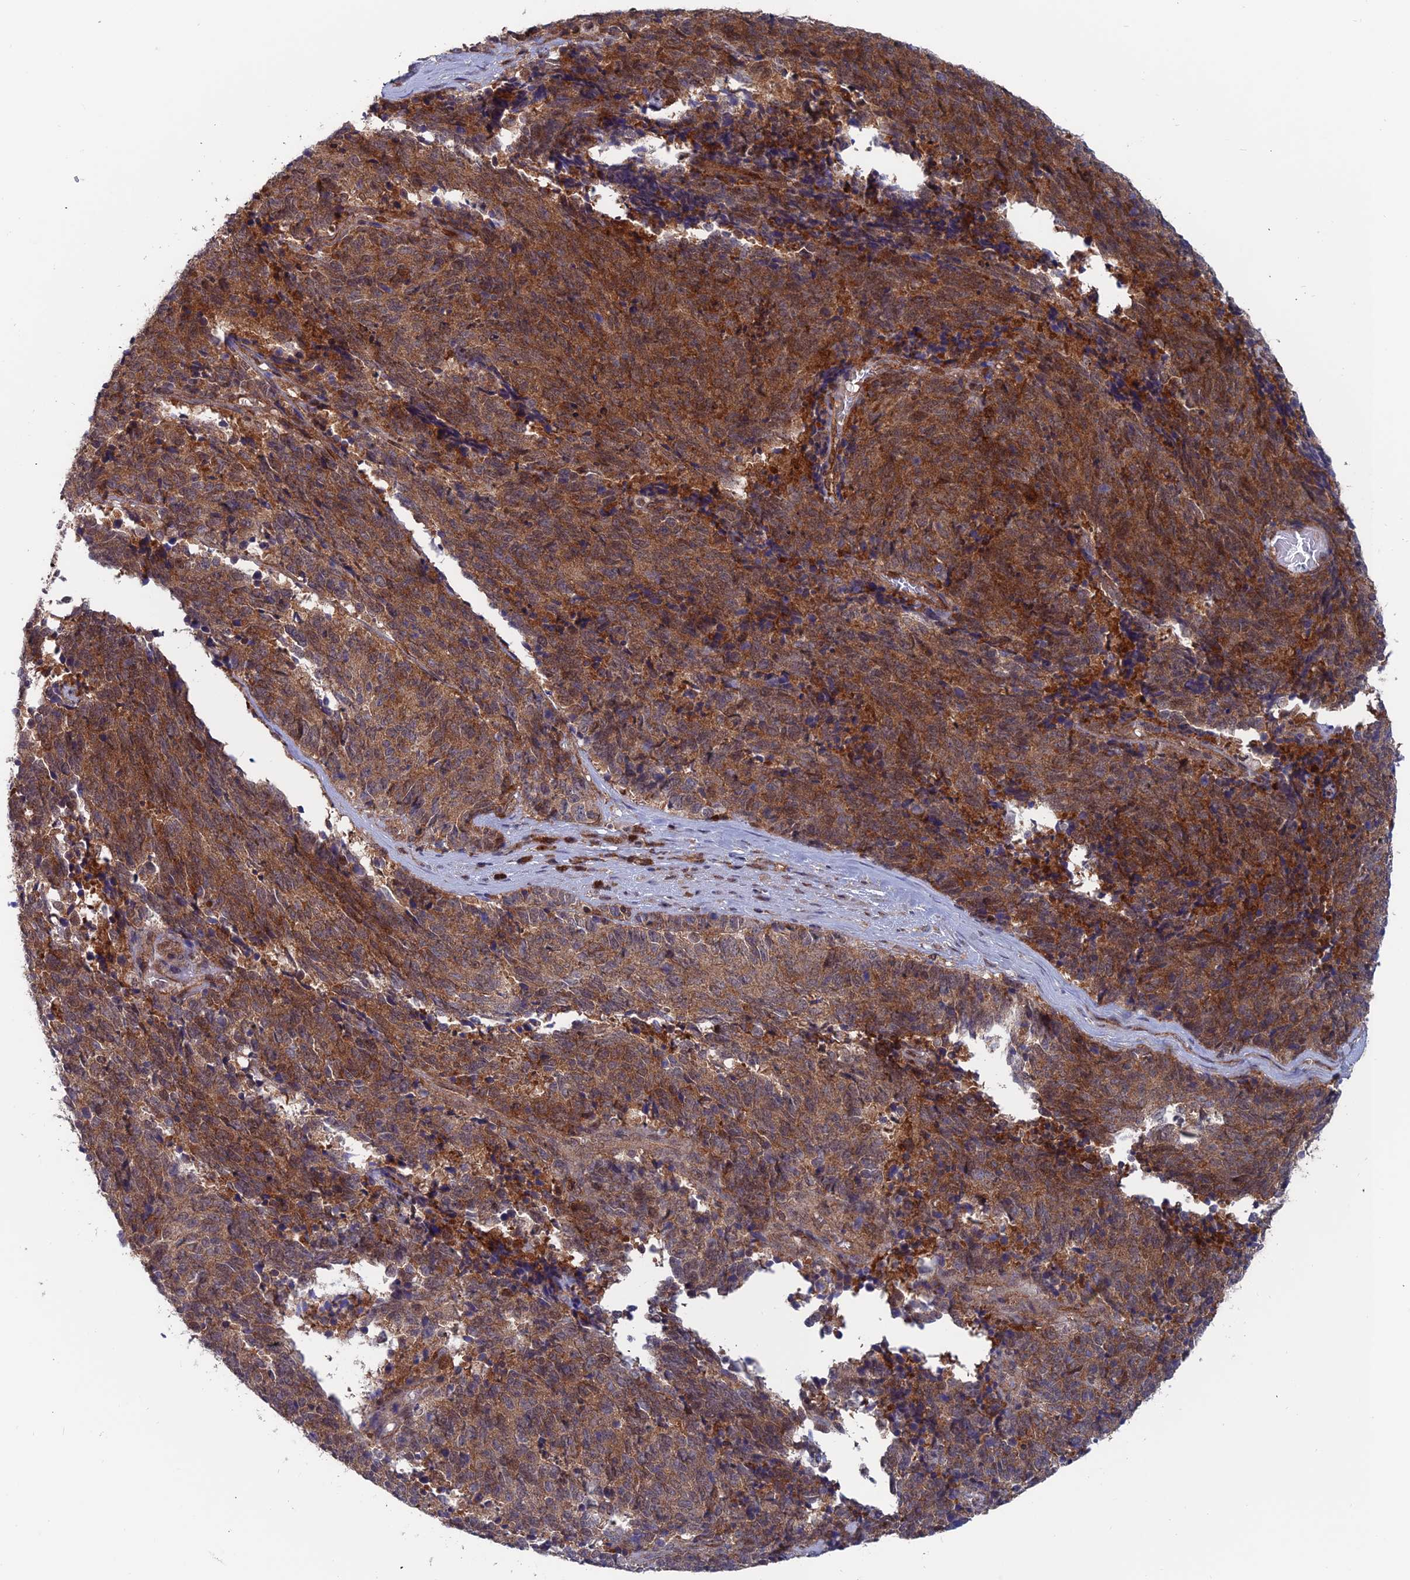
{"staining": {"intensity": "strong", "quantity": ">75%", "location": "cytoplasmic/membranous,nuclear"}, "tissue": "cervical cancer", "cell_type": "Tumor cells", "image_type": "cancer", "snomed": [{"axis": "morphology", "description": "Squamous cell carcinoma, NOS"}, {"axis": "topography", "description": "Cervix"}], "caption": "Tumor cells demonstrate high levels of strong cytoplasmic/membranous and nuclear positivity in about >75% of cells in cervical cancer (squamous cell carcinoma).", "gene": "IGBP1", "patient": {"sex": "female", "age": 29}}